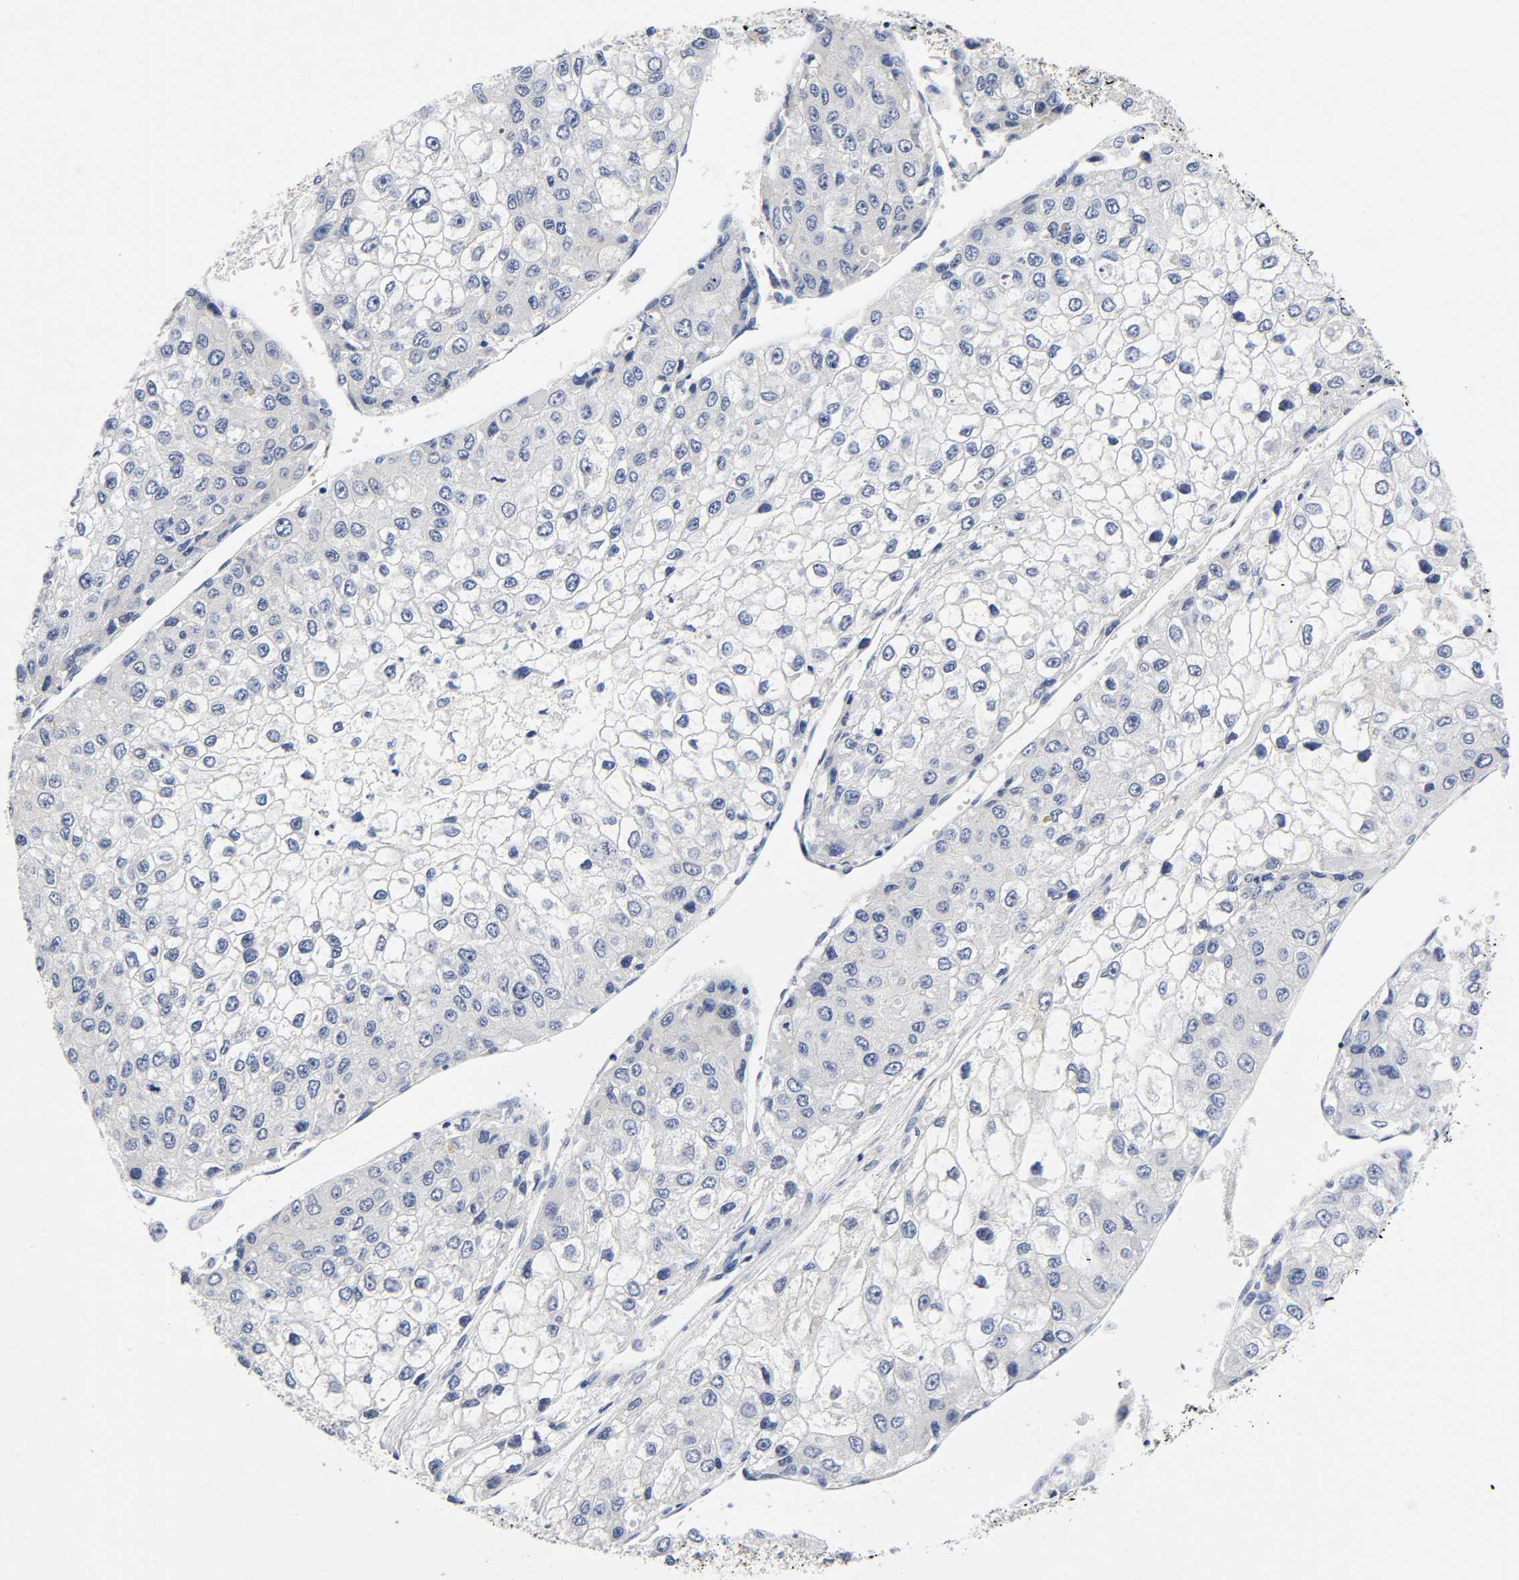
{"staining": {"intensity": "negative", "quantity": "none", "location": "none"}, "tissue": "liver cancer", "cell_type": "Tumor cells", "image_type": "cancer", "snomed": [{"axis": "morphology", "description": "Carcinoma, Hepatocellular, NOS"}, {"axis": "topography", "description": "Liver"}], "caption": "Tumor cells show no significant staining in liver hepatocellular carcinoma.", "gene": "TNC", "patient": {"sex": "female", "age": 66}}